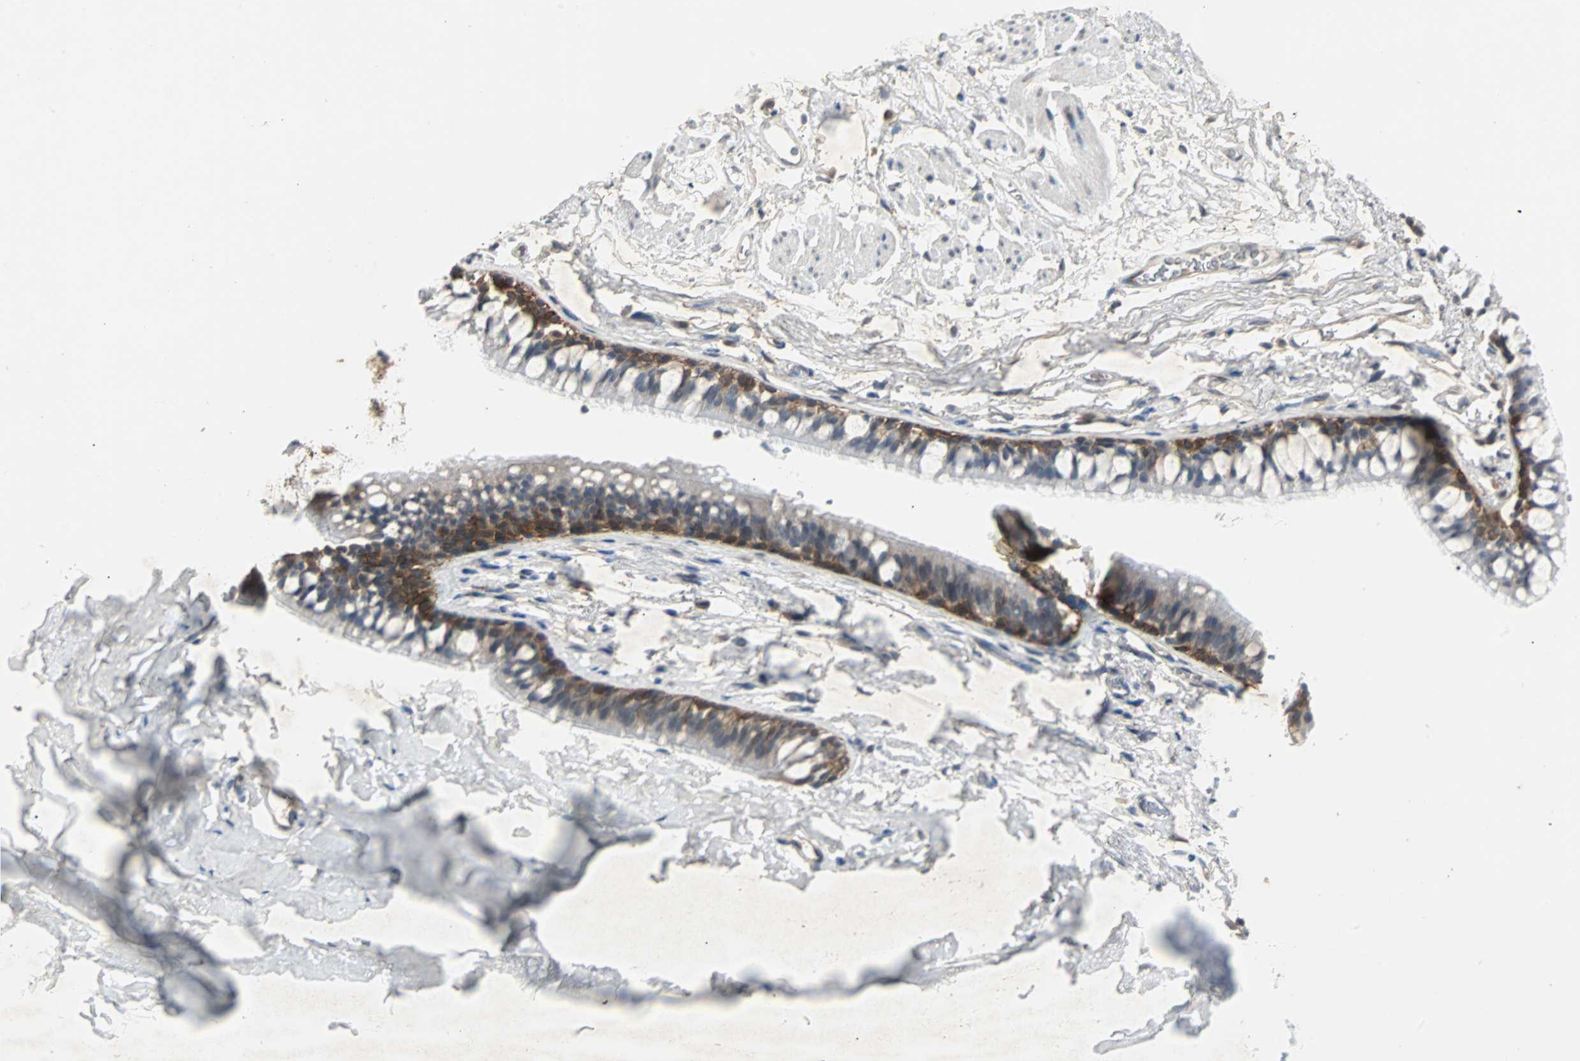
{"staining": {"intensity": "weak", "quantity": "<25%", "location": "cytoplasmic/membranous"}, "tissue": "adipose tissue", "cell_type": "Adipocytes", "image_type": "normal", "snomed": [{"axis": "morphology", "description": "Normal tissue, NOS"}, {"axis": "topography", "description": "Cartilage tissue"}, {"axis": "topography", "description": "Bronchus"}], "caption": "Adipose tissue was stained to show a protein in brown. There is no significant positivity in adipocytes. Nuclei are stained in blue.", "gene": "CMC2", "patient": {"sex": "female", "age": 73}}